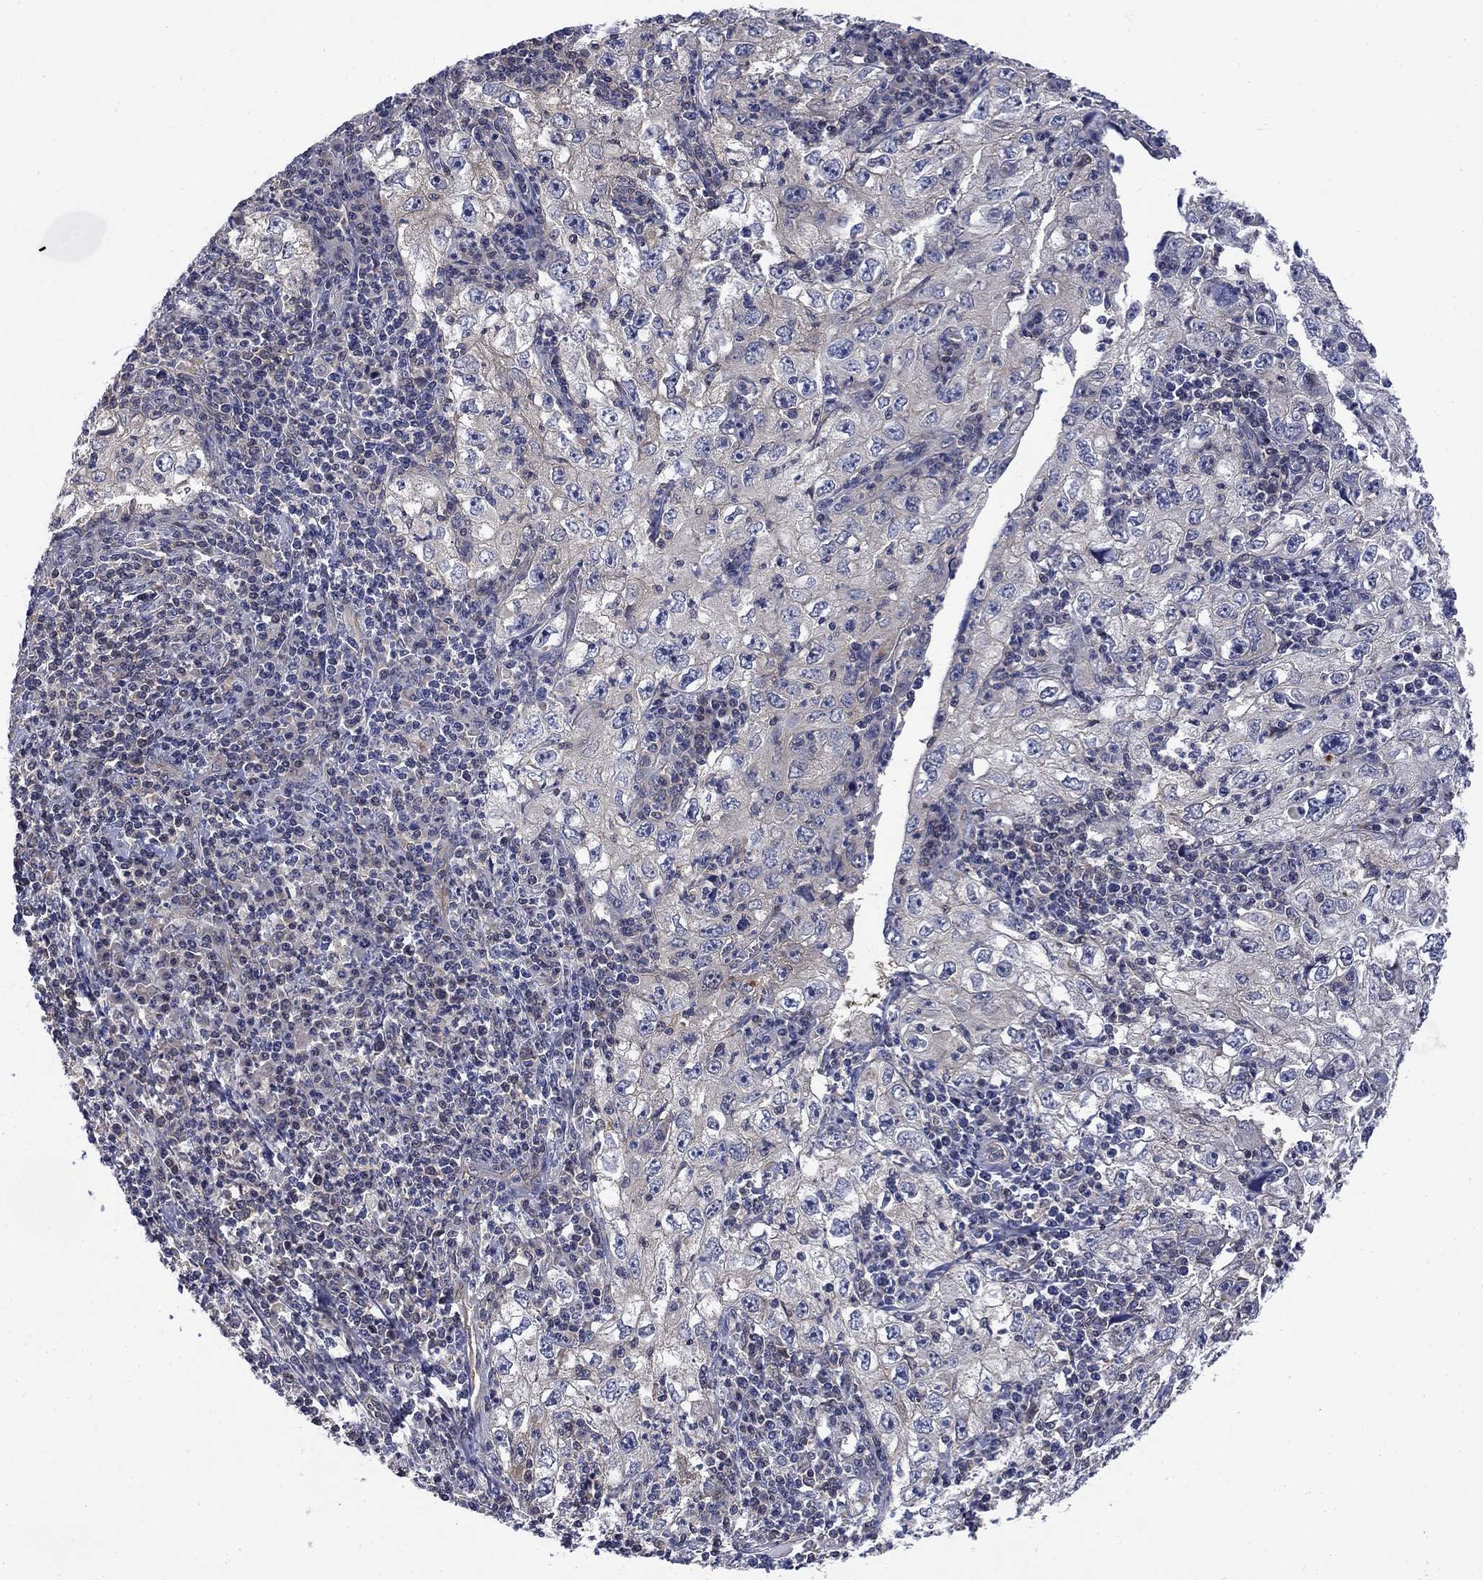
{"staining": {"intensity": "weak", "quantity": "25%-75%", "location": "cytoplasmic/membranous"}, "tissue": "cervical cancer", "cell_type": "Tumor cells", "image_type": "cancer", "snomed": [{"axis": "morphology", "description": "Squamous cell carcinoma, NOS"}, {"axis": "topography", "description": "Cervix"}], "caption": "Brown immunohistochemical staining in human cervical squamous cell carcinoma demonstrates weak cytoplasmic/membranous expression in about 25%-75% of tumor cells. The protein is shown in brown color, while the nuclei are stained blue.", "gene": "PDZD2", "patient": {"sex": "female", "age": 24}}